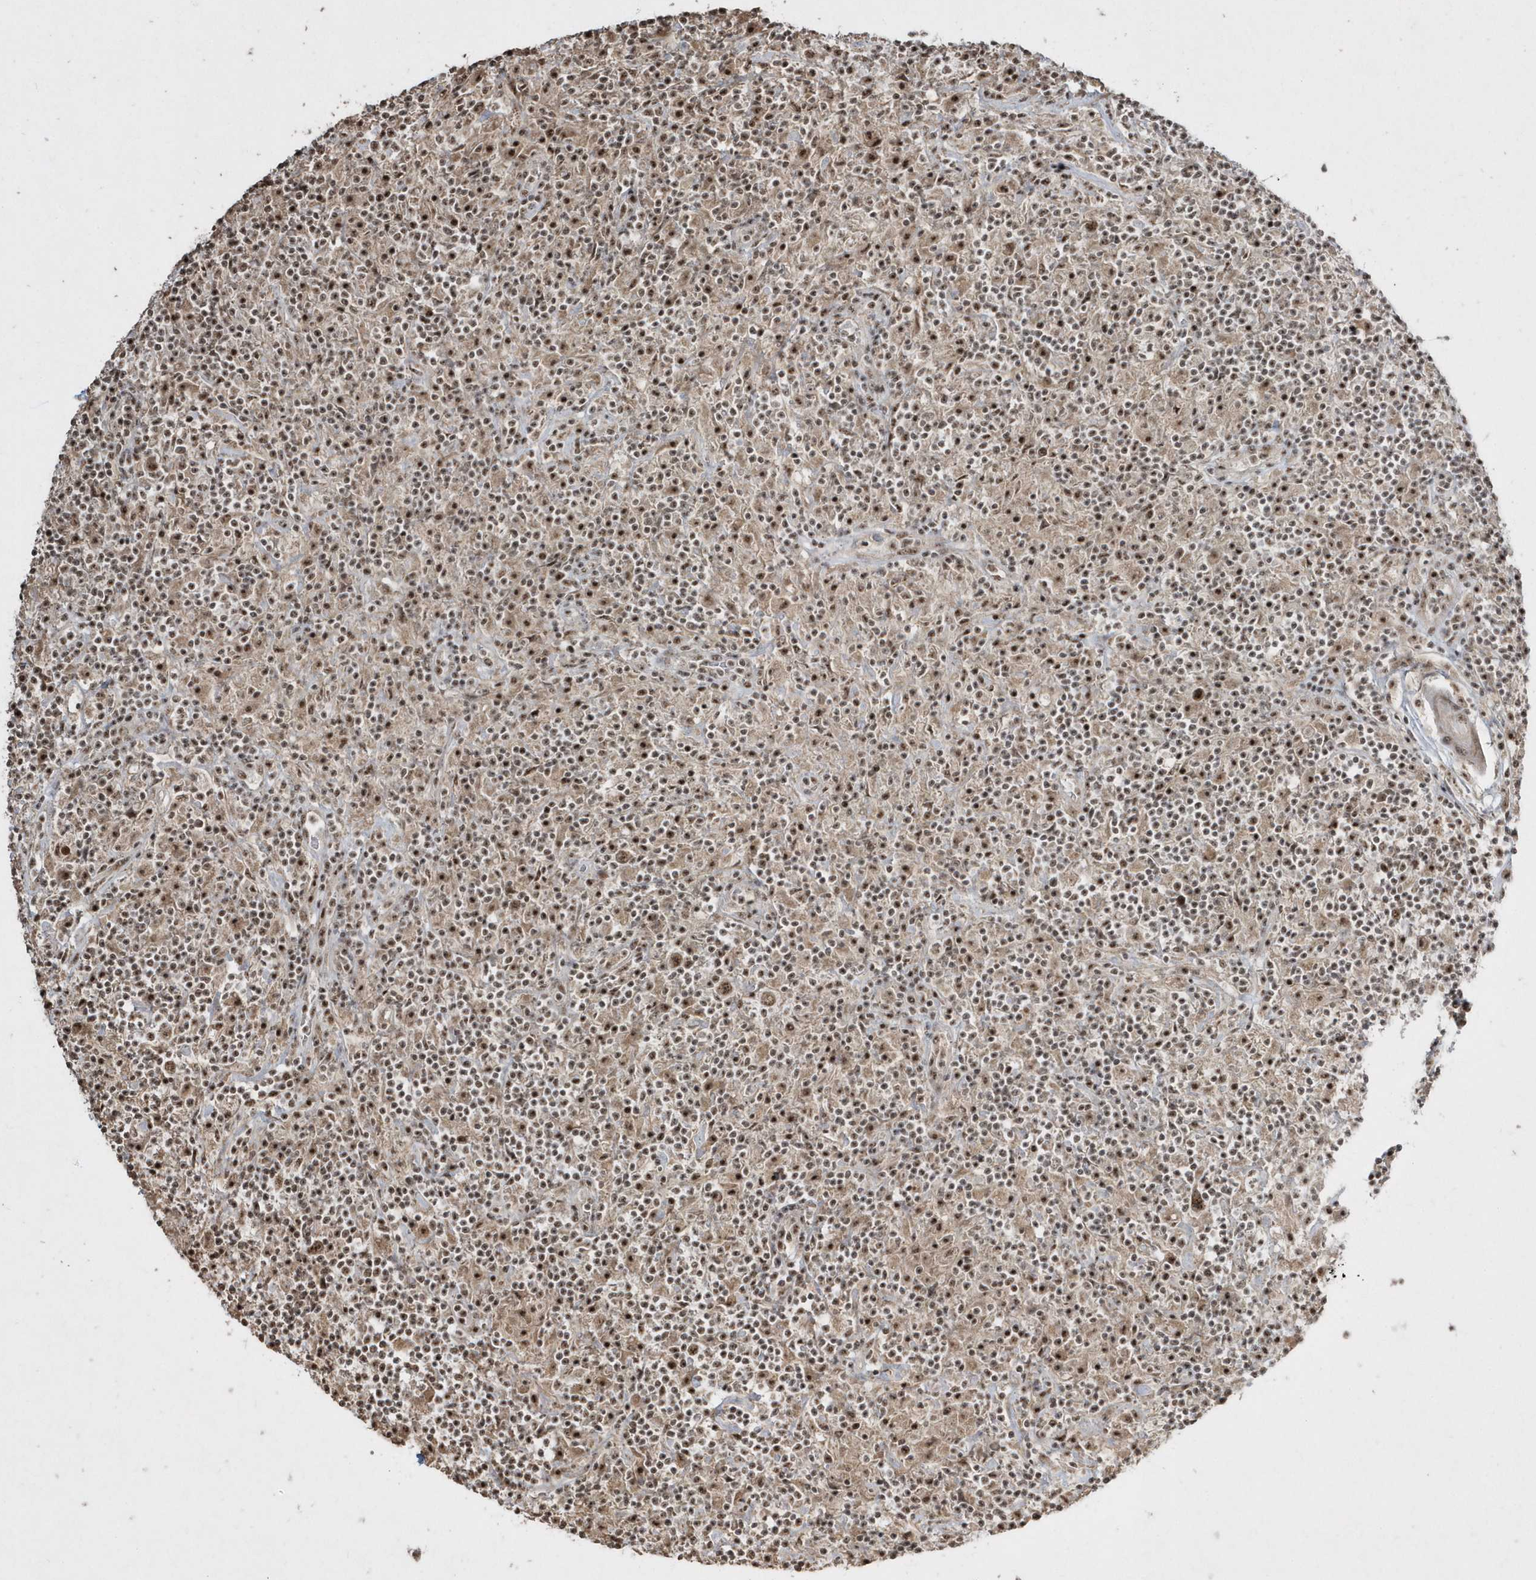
{"staining": {"intensity": "moderate", "quantity": ">75%", "location": "nuclear"}, "tissue": "lymphoma", "cell_type": "Tumor cells", "image_type": "cancer", "snomed": [{"axis": "morphology", "description": "Hodgkin's disease, NOS"}, {"axis": "topography", "description": "Lymph node"}], "caption": "Lymphoma tissue reveals moderate nuclear expression in about >75% of tumor cells Immunohistochemistry stains the protein in brown and the nuclei are stained blue.", "gene": "POLR3B", "patient": {"sex": "male", "age": 70}}